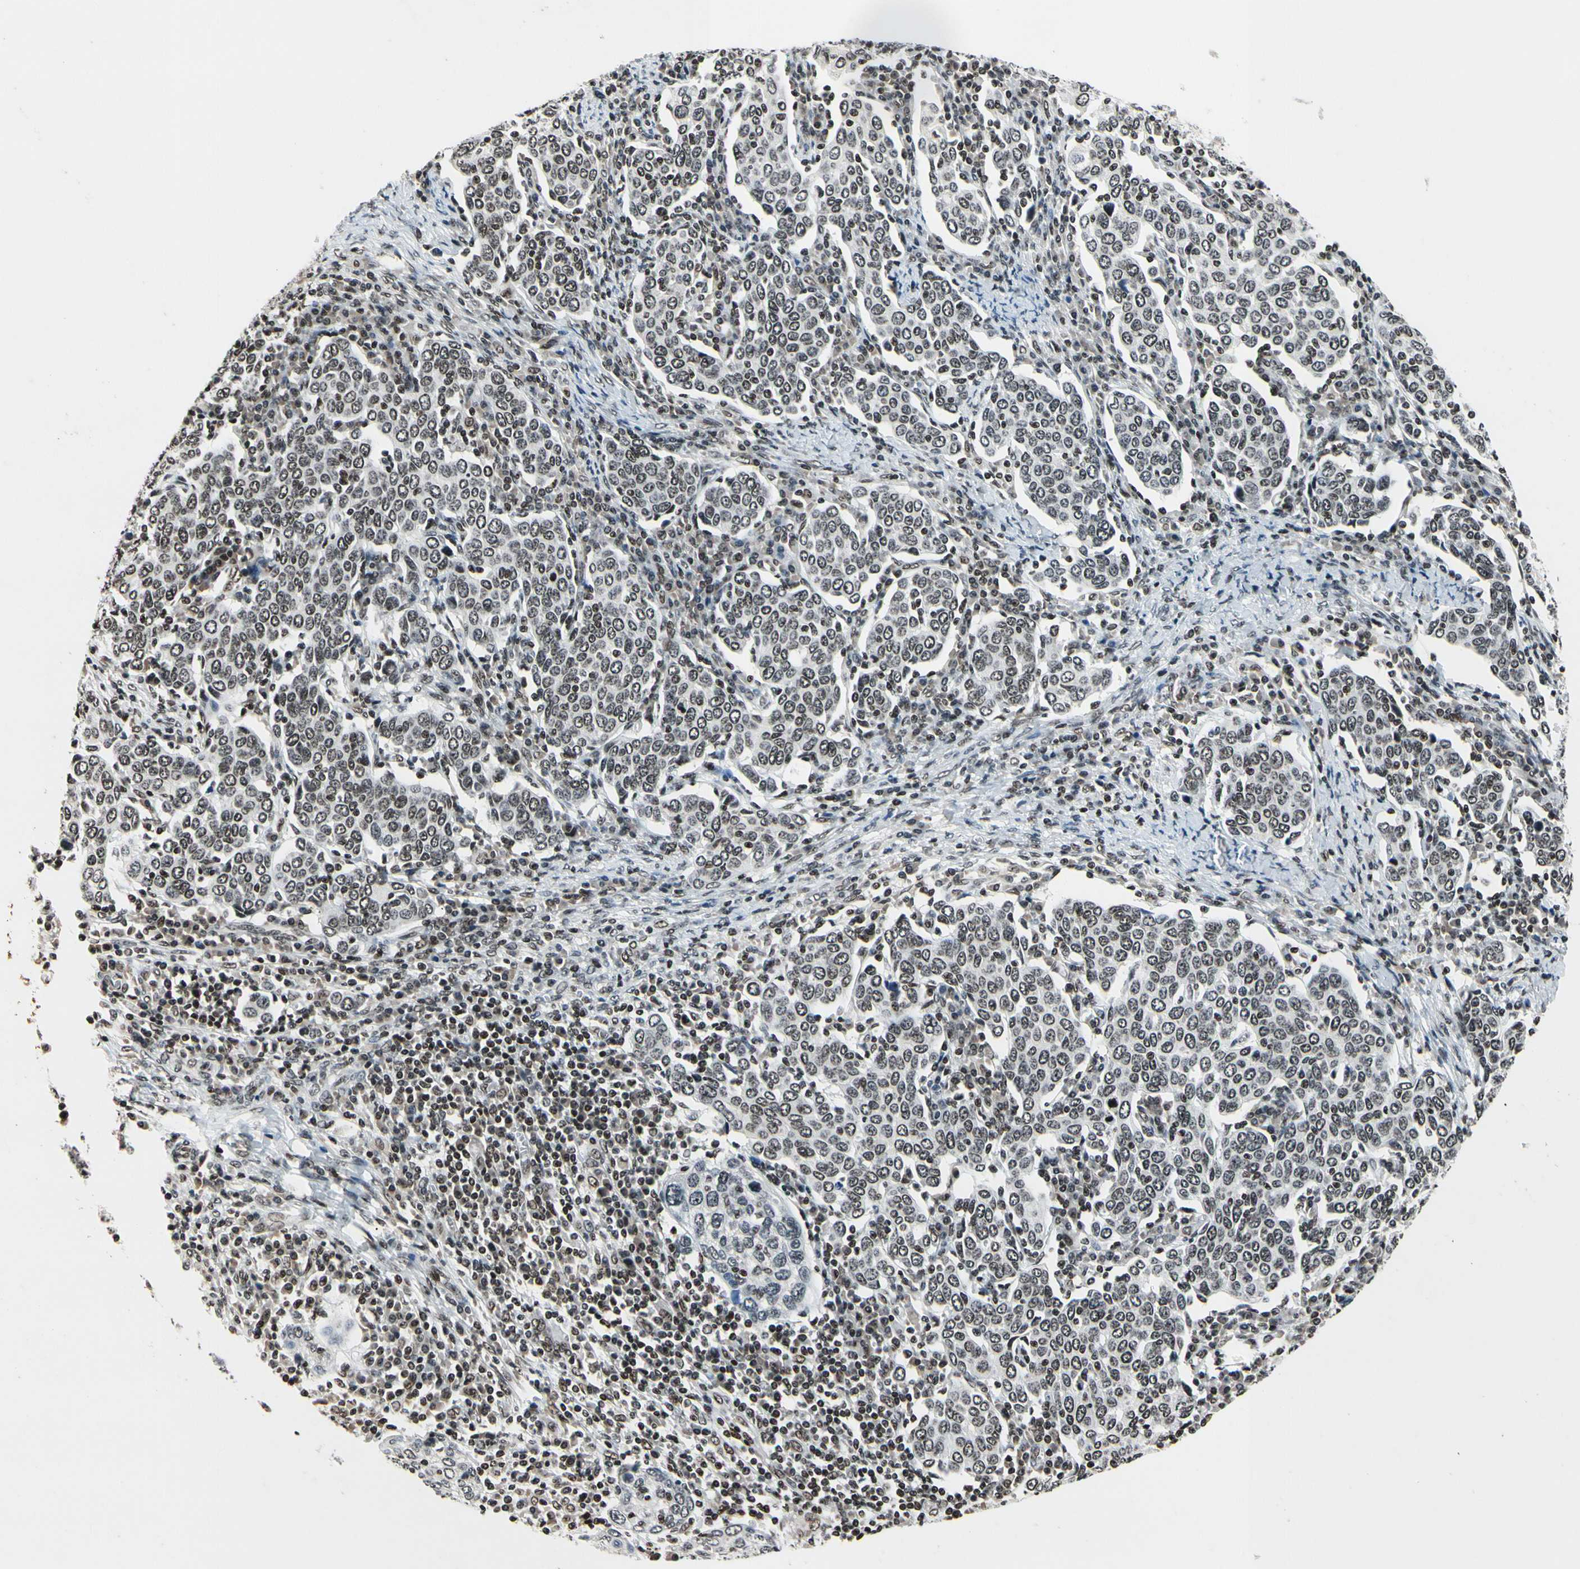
{"staining": {"intensity": "moderate", "quantity": ">75%", "location": "nuclear"}, "tissue": "cervical cancer", "cell_type": "Tumor cells", "image_type": "cancer", "snomed": [{"axis": "morphology", "description": "Squamous cell carcinoma, NOS"}, {"axis": "topography", "description": "Cervix"}], "caption": "Cervical cancer (squamous cell carcinoma) tissue demonstrates moderate nuclear positivity in approximately >75% of tumor cells, visualized by immunohistochemistry.", "gene": "RECQL", "patient": {"sex": "female", "age": 40}}